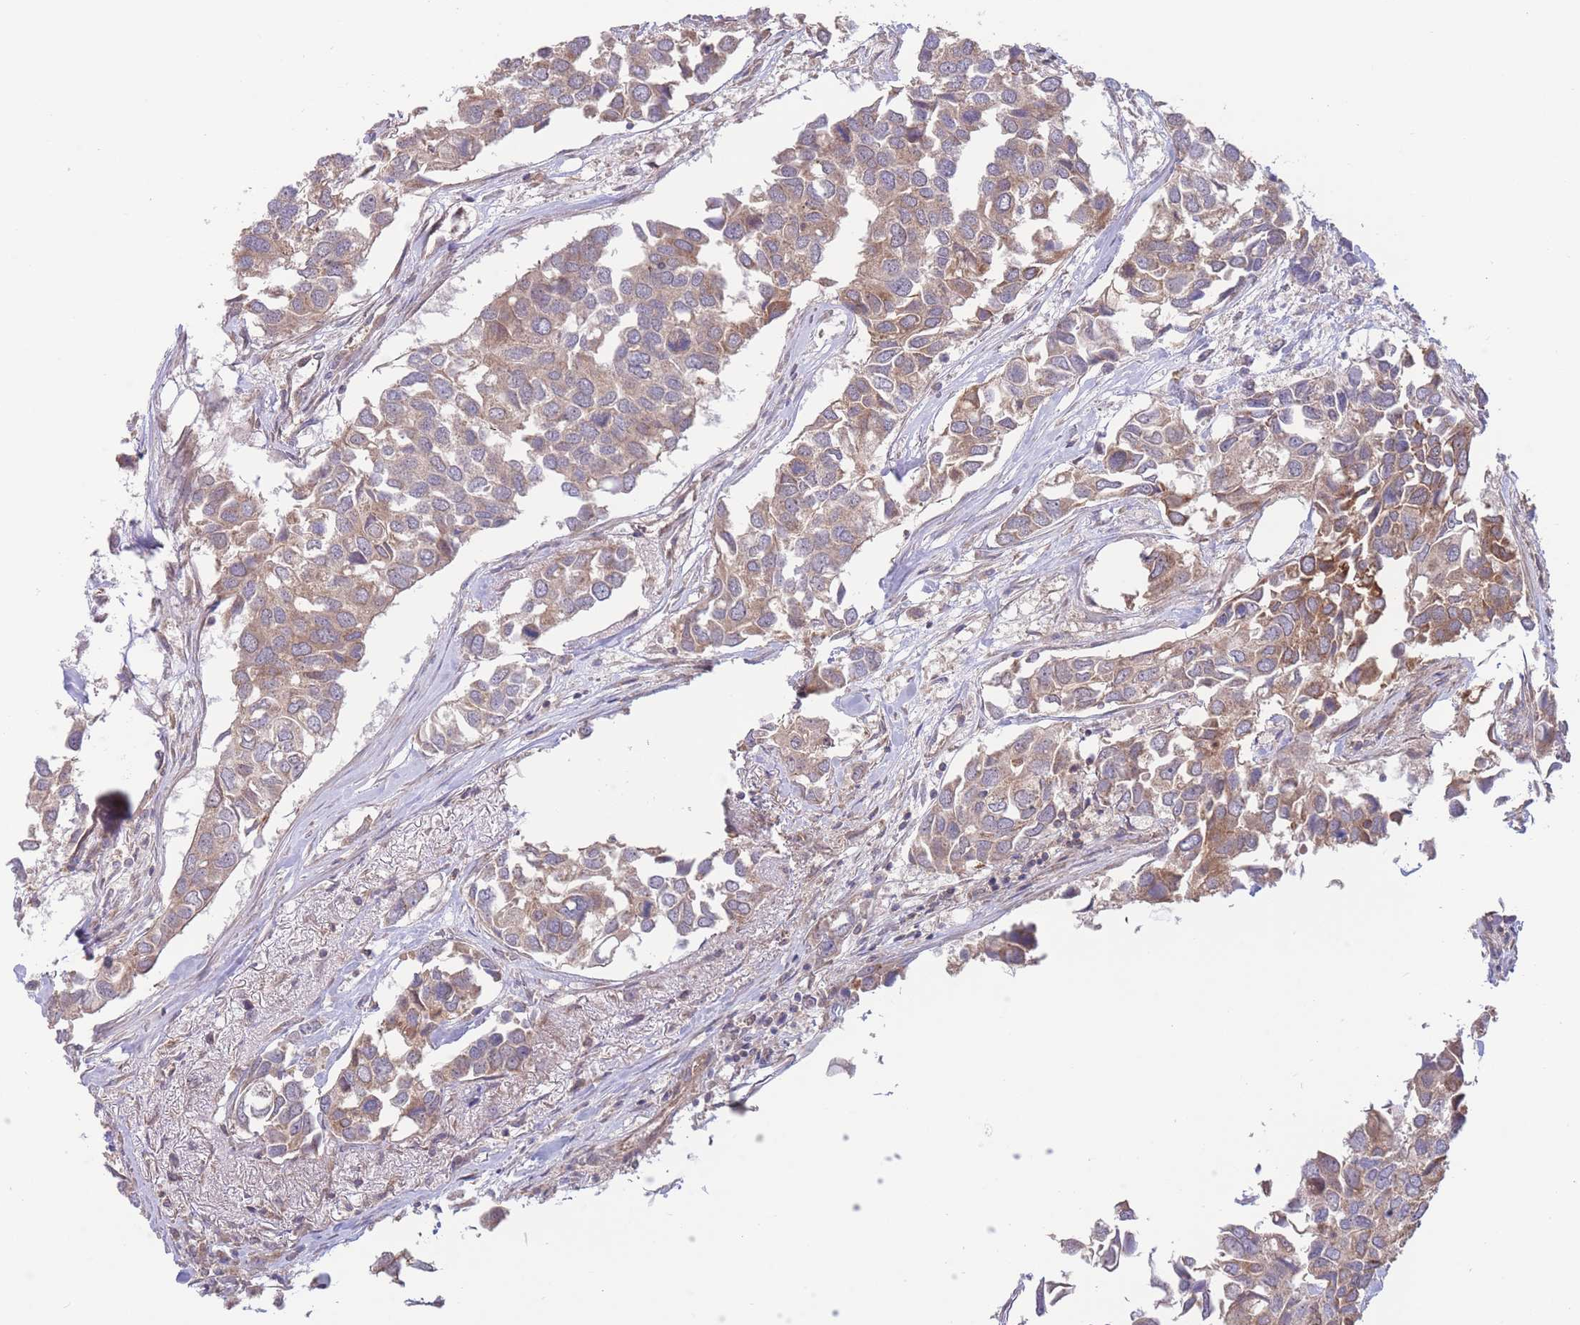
{"staining": {"intensity": "moderate", "quantity": ">75%", "location": "cytoplasmic/membranous"}, "tissue": "breast cancer", "cell_type": "Tumor cells", "image_type": "cancer", "snomed": [{"axis": "morphology", "description": "Duct carcinoma"}, {"axis": "topography", "description": "Breast"}], "caption": "Breast infiltrating ductal carcinoma stained for a protein shows moderate cytoplasmic/membranous positivity in tumor cells. (DAB IHC, brown staining for protein, blue staining for nuclei).", "gene": "ALS2CL", "patient": {"sex": "female", "age": 83}}